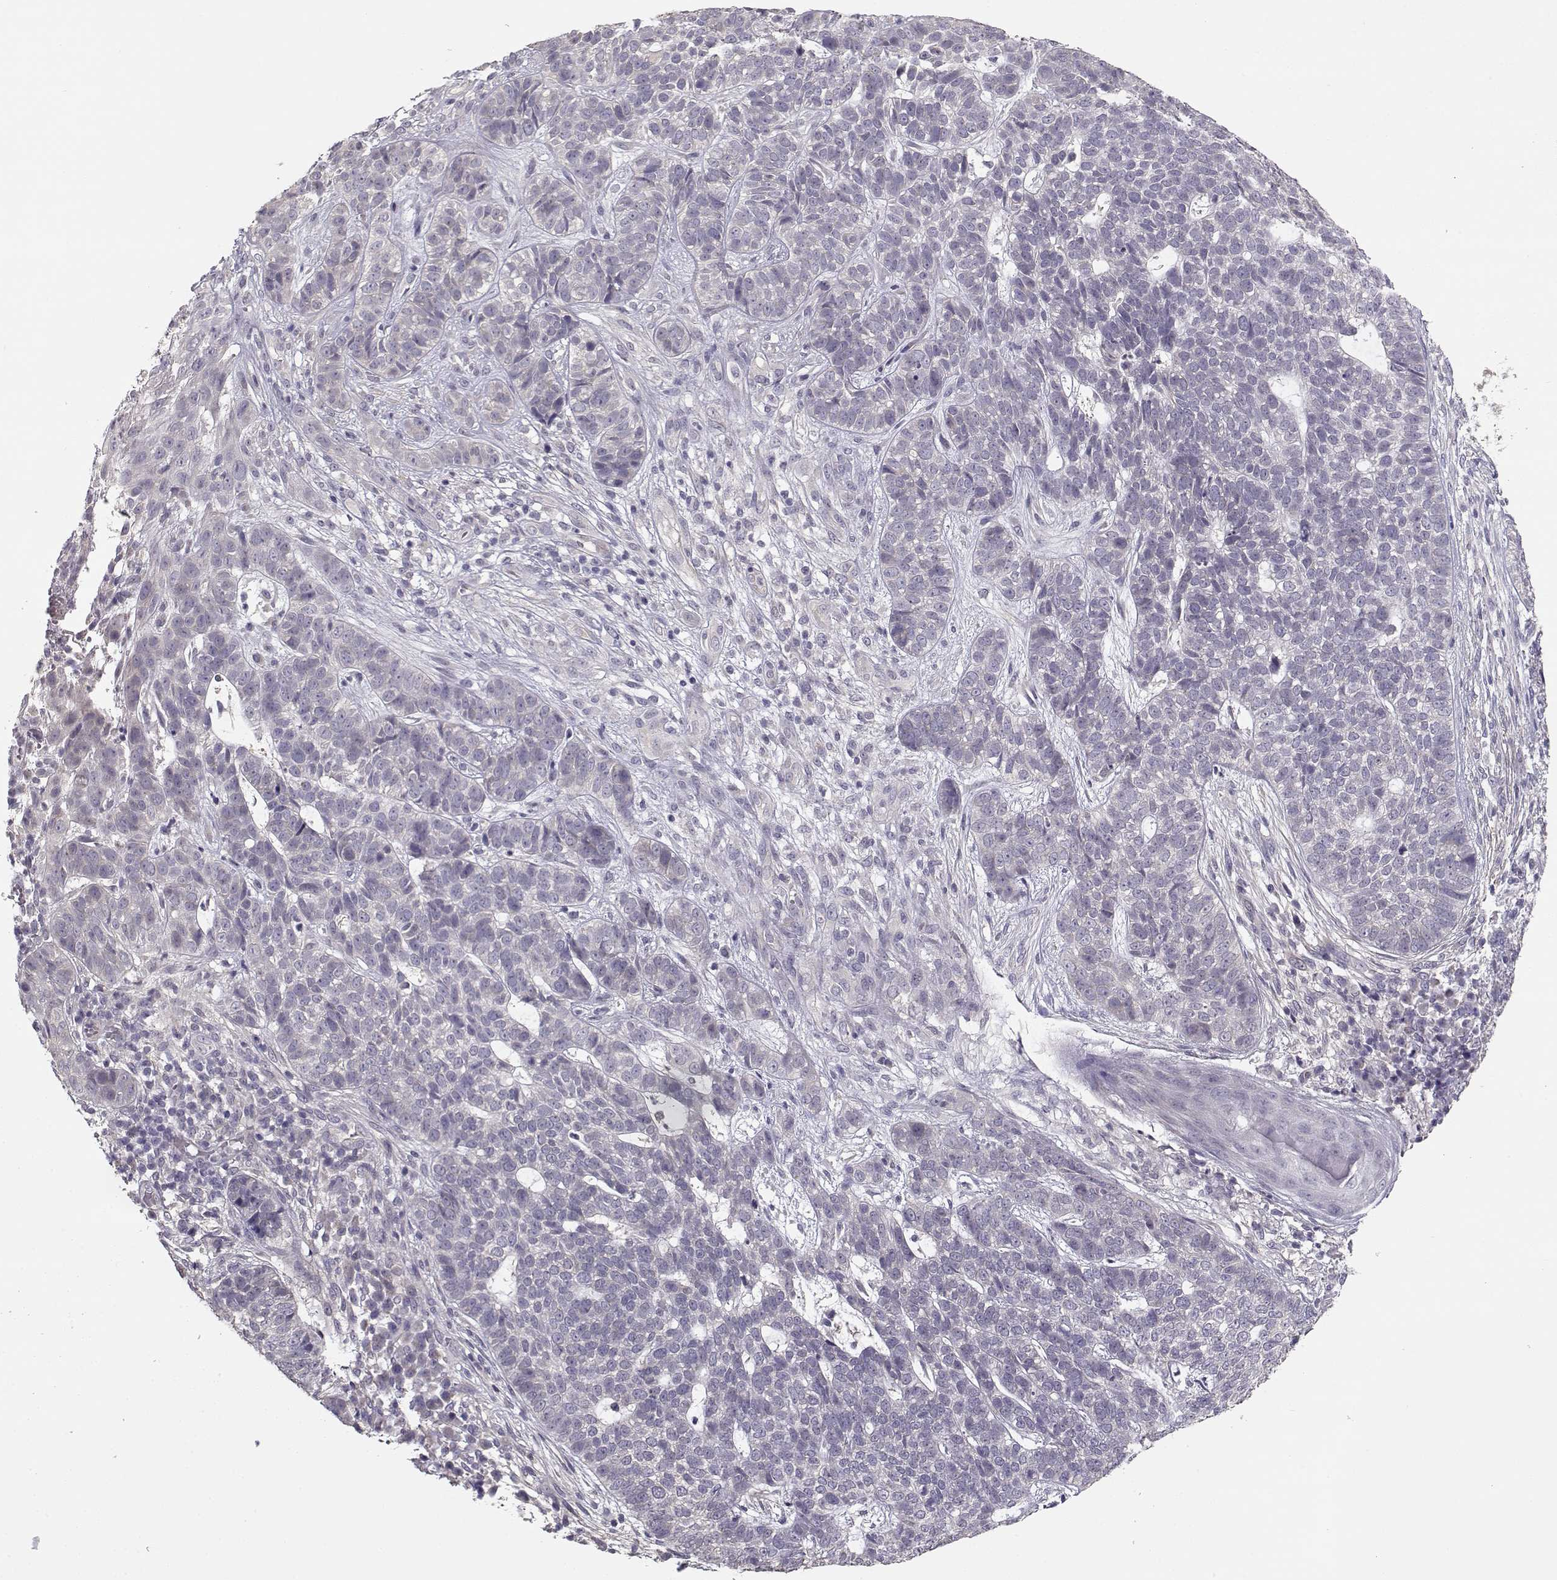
{"staining": {"intensity": "negative", "quantity": "none", "location": "none"}, "tissue": "skin cancer", "cell_type": "Tumor cells", "image_type": "cancer", "snomed": [{"axis": "morphology", "description": "Basal cell carcinoma"}, {"axis": "topography", "description": "Skin"}], "caption": "Tumor cells show no significant protein staining in skin basal cell carcinoma.", "gene": "TMEM145", "patient": {"sex": "female", "age": 69}}